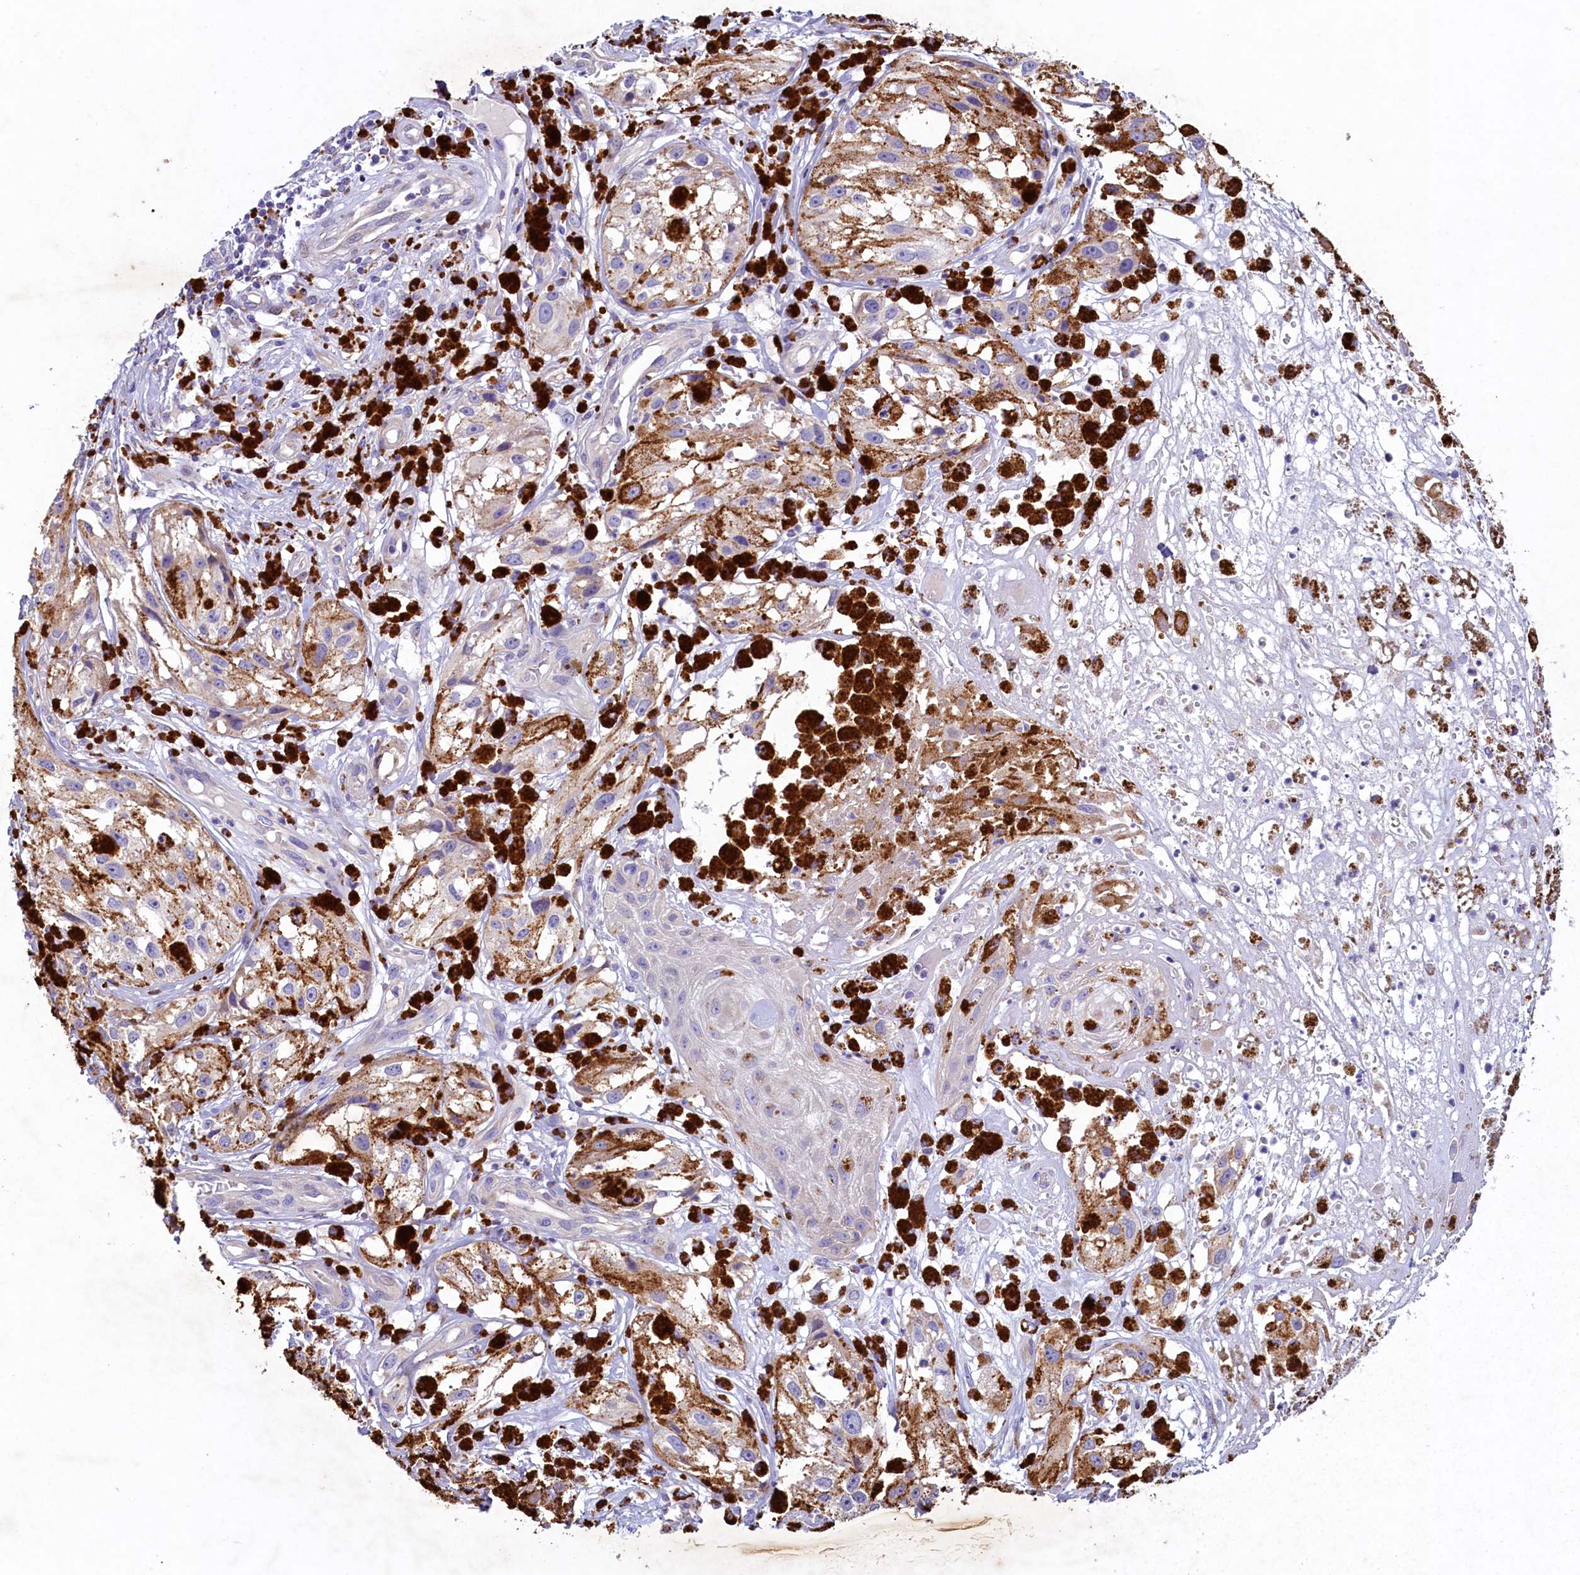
{"staining": {"intensity": "weak", "quantity": ">75%", "location": "cytoplasmic/membranous"}, "tissue": "melanoma", "cell_type": "Tumor cells", "image_type": "cancer", "snomed": [{"axis": "morphology", "description": "Malignant melanoma, NOS"}, {"axis": "topography", "description": "Skin"}], "caption": "This is a photomicrograph of immunohistochemistry staining of malignant melanoma, which shows weak expression in the cytoplasmic/membranous of tumor cells.", "gene": "KRBOX5", "patient": {"sex": "male", "age": 88}}